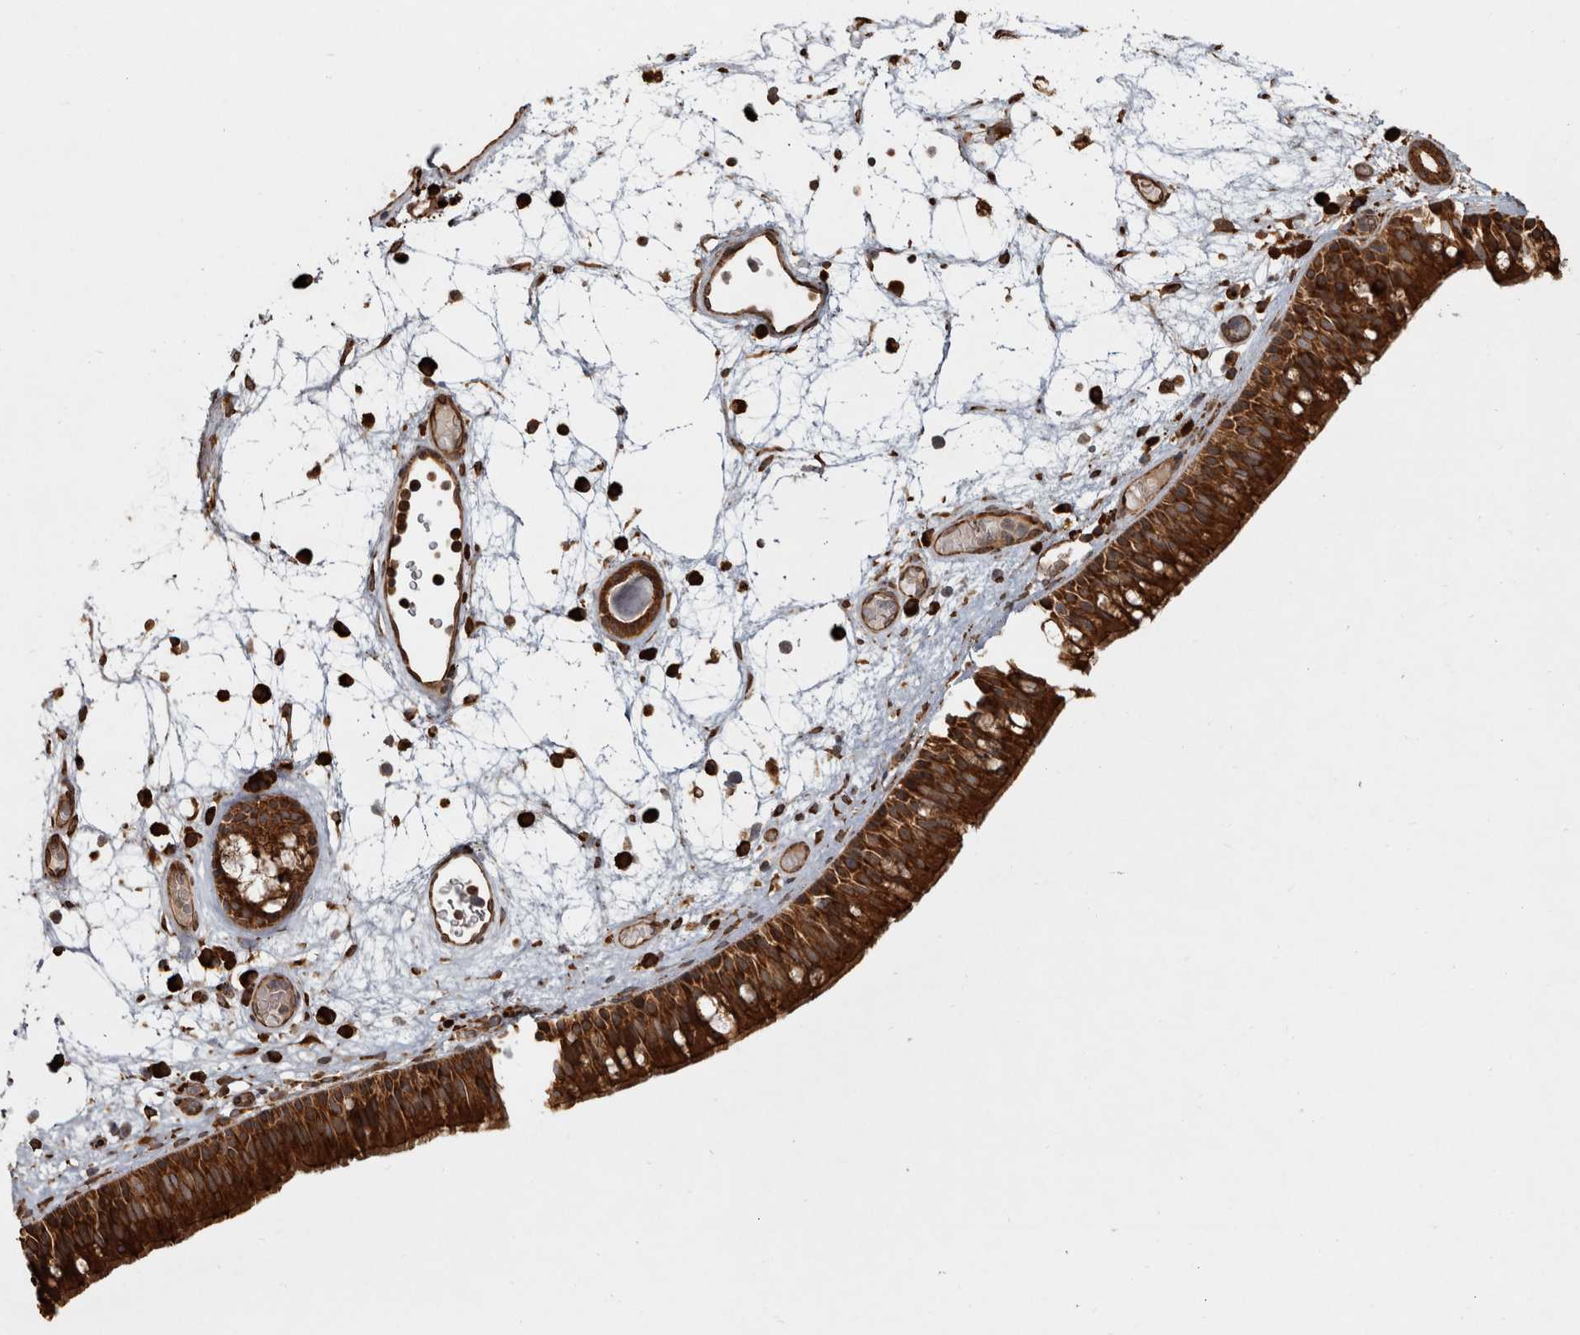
{"staining": {"intensity": "strong", "quantity": ">75%", "location": "cytoplasmic/membranous"}, "tissue": "nasopharynx", "cell_type": "Respiratory epithelial cells", "image_type": "normal", "snomed": [{"axis": "morphology", "description": "Normal tissue, NOS"}, {"axis": "morphology", "description": "Inflammation, NOS"}, {"axis": "morphology", "description": "Malignant melanoma, Metastatic site"}, {"axis": "topography", "description": "Nasopharynx"}], "caption": "Nasopharynx stained with immunohistochemistry exhibits strong cytoplasmic/membranous staining in approximately >75% of respiratory epithelial cells.", "gene": "CAMSAP2", "patient": {"sex": "male", "age": 70}}